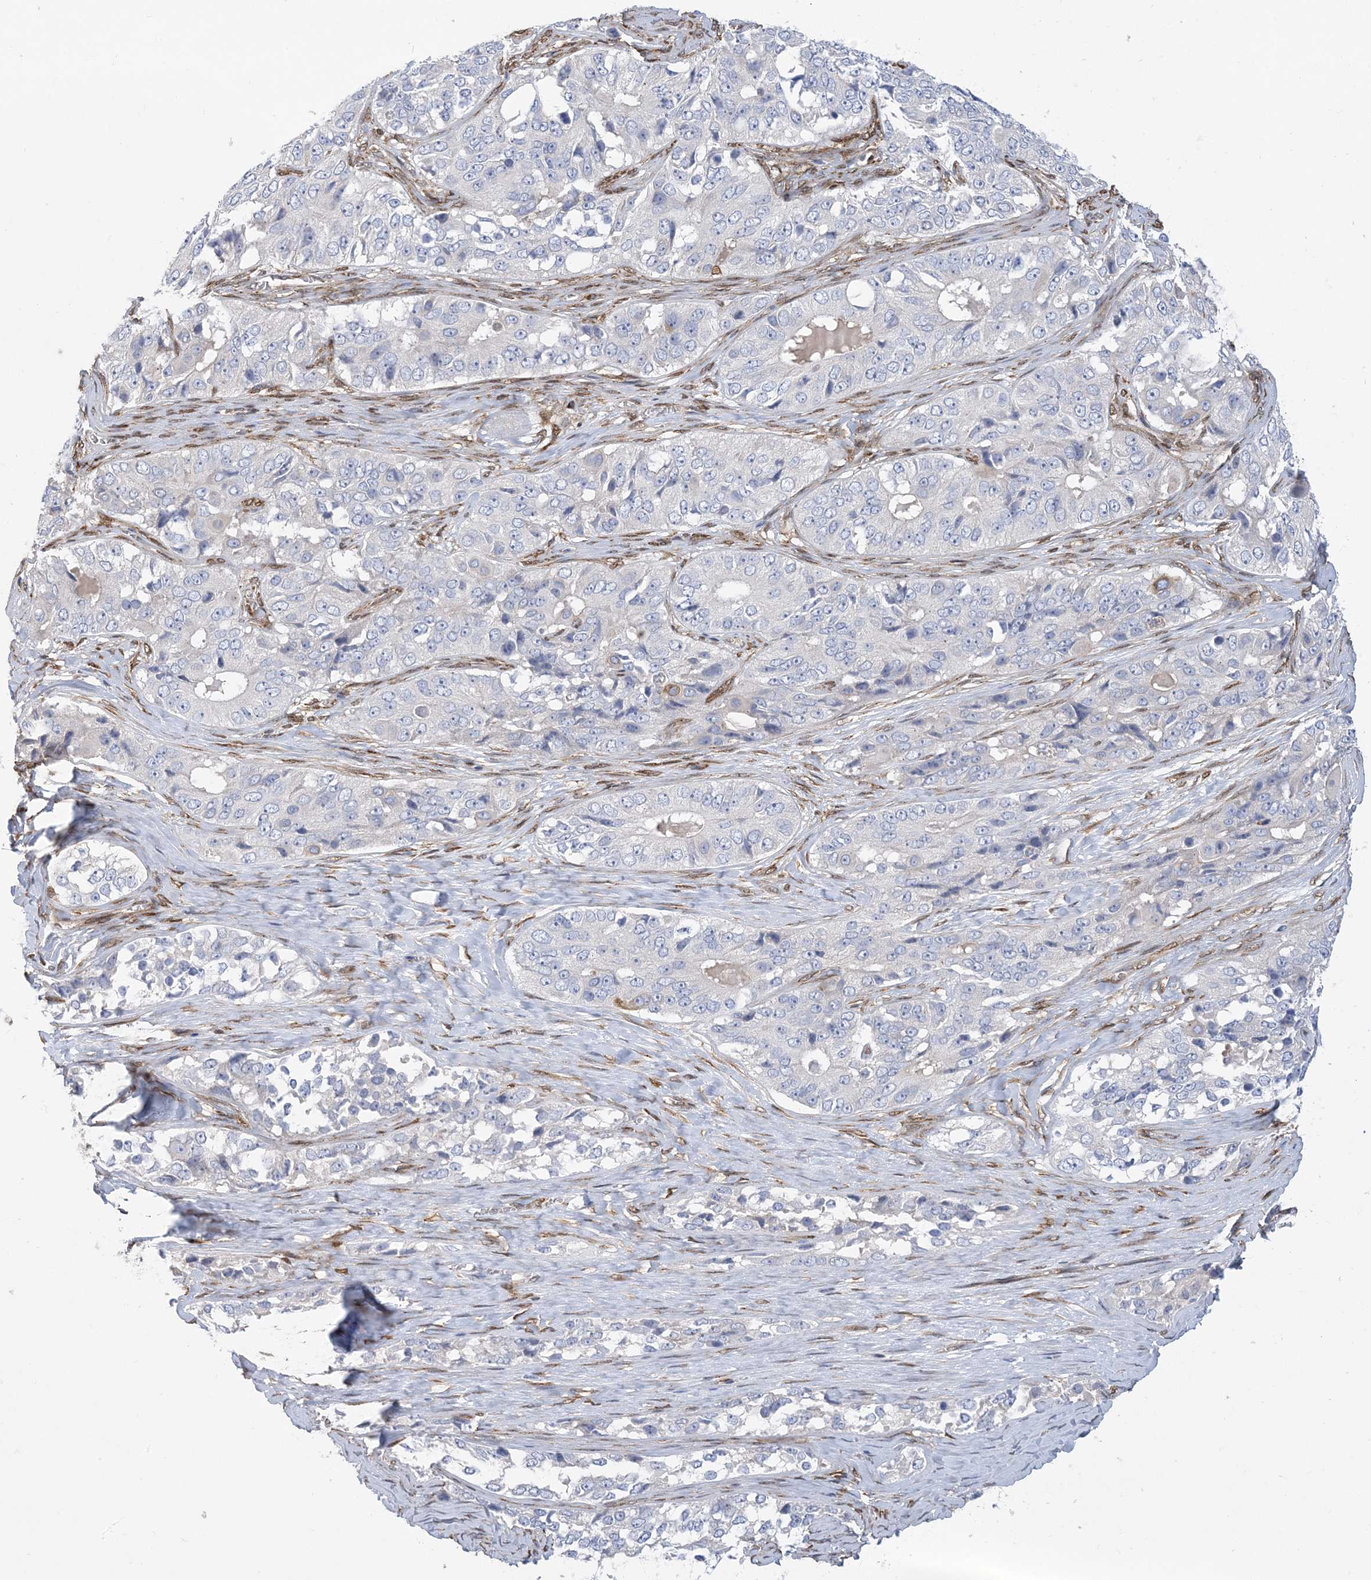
{"staining": {"intensity": "negative", "quantity": "none", "location": "none"}, "tissue": "ovarian cancer", "cell_type": "Tumor cells", "image_type": "cancer", "snomed": [{"axis": "morphology", "description": "Carcinoma, endometroid"}, {"axis": "topography", "description": "Ovary"}], "caption": "Histopathology image shows no significant protein positivity in tumor cells of ovarian endometroid carcinoma.", "gene": "RBMS3", "patient": {"sex": "female", "age": 51}}